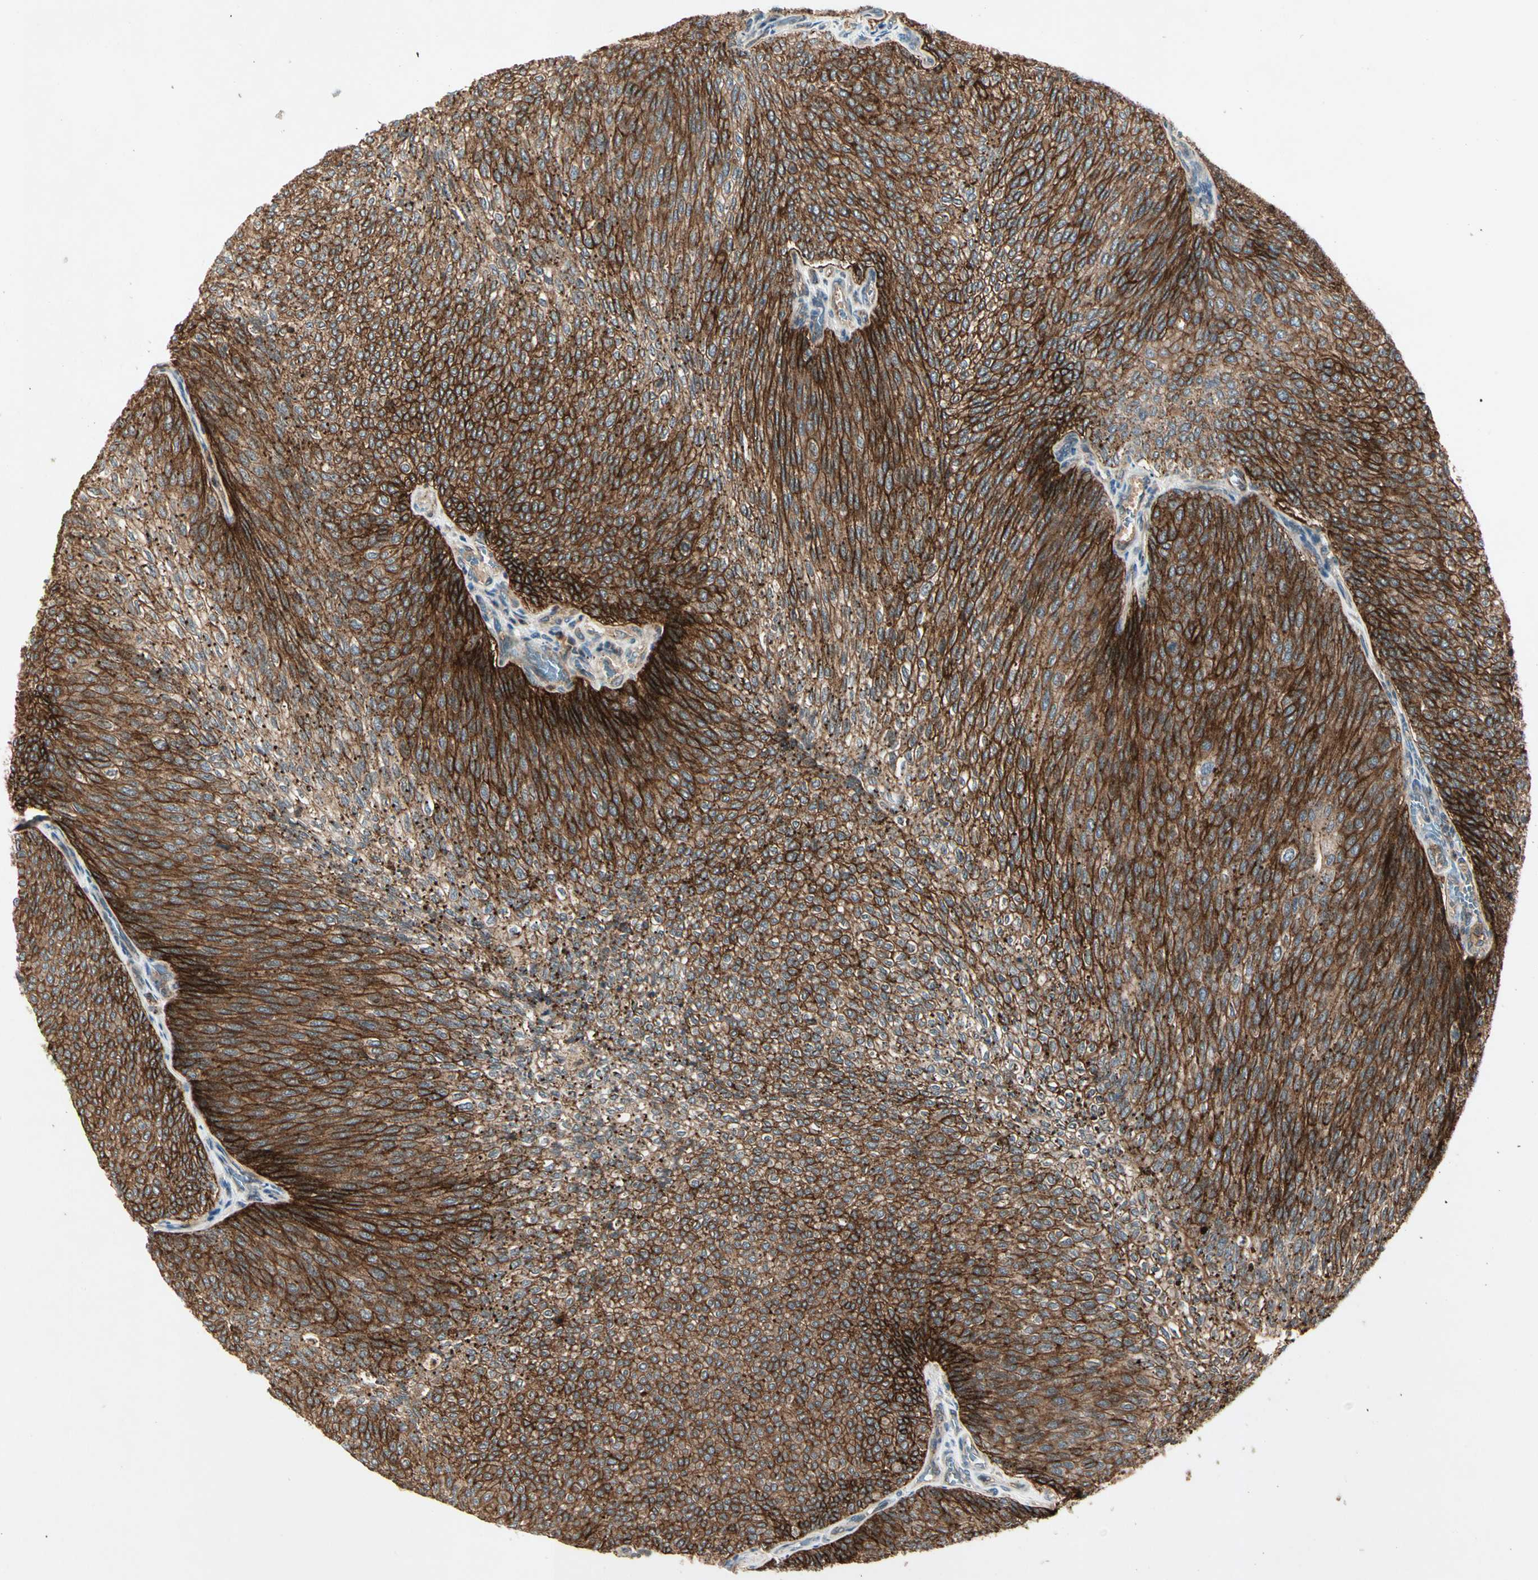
{"staining": {"intensity": "strong", "quantity": ">75%", "location": "cytoplasmic/membranous"}, "tissue": "urothelial cancer", "cell_type": "Tumor cells", "image_type": "cancer", "snomed": [{"axis": "morphology", "description": "Urothelial carcinoma, Low grade"}, {"axis": "topography", "description": "Urinary bladder"}], "caption": "Urothelial cancer tissue exhibits strong cytoplasmic/membranous positivity in about >75% of tumor cells", "gene": "FLOT1", "patient": {"sex": "female", "age": 79}}